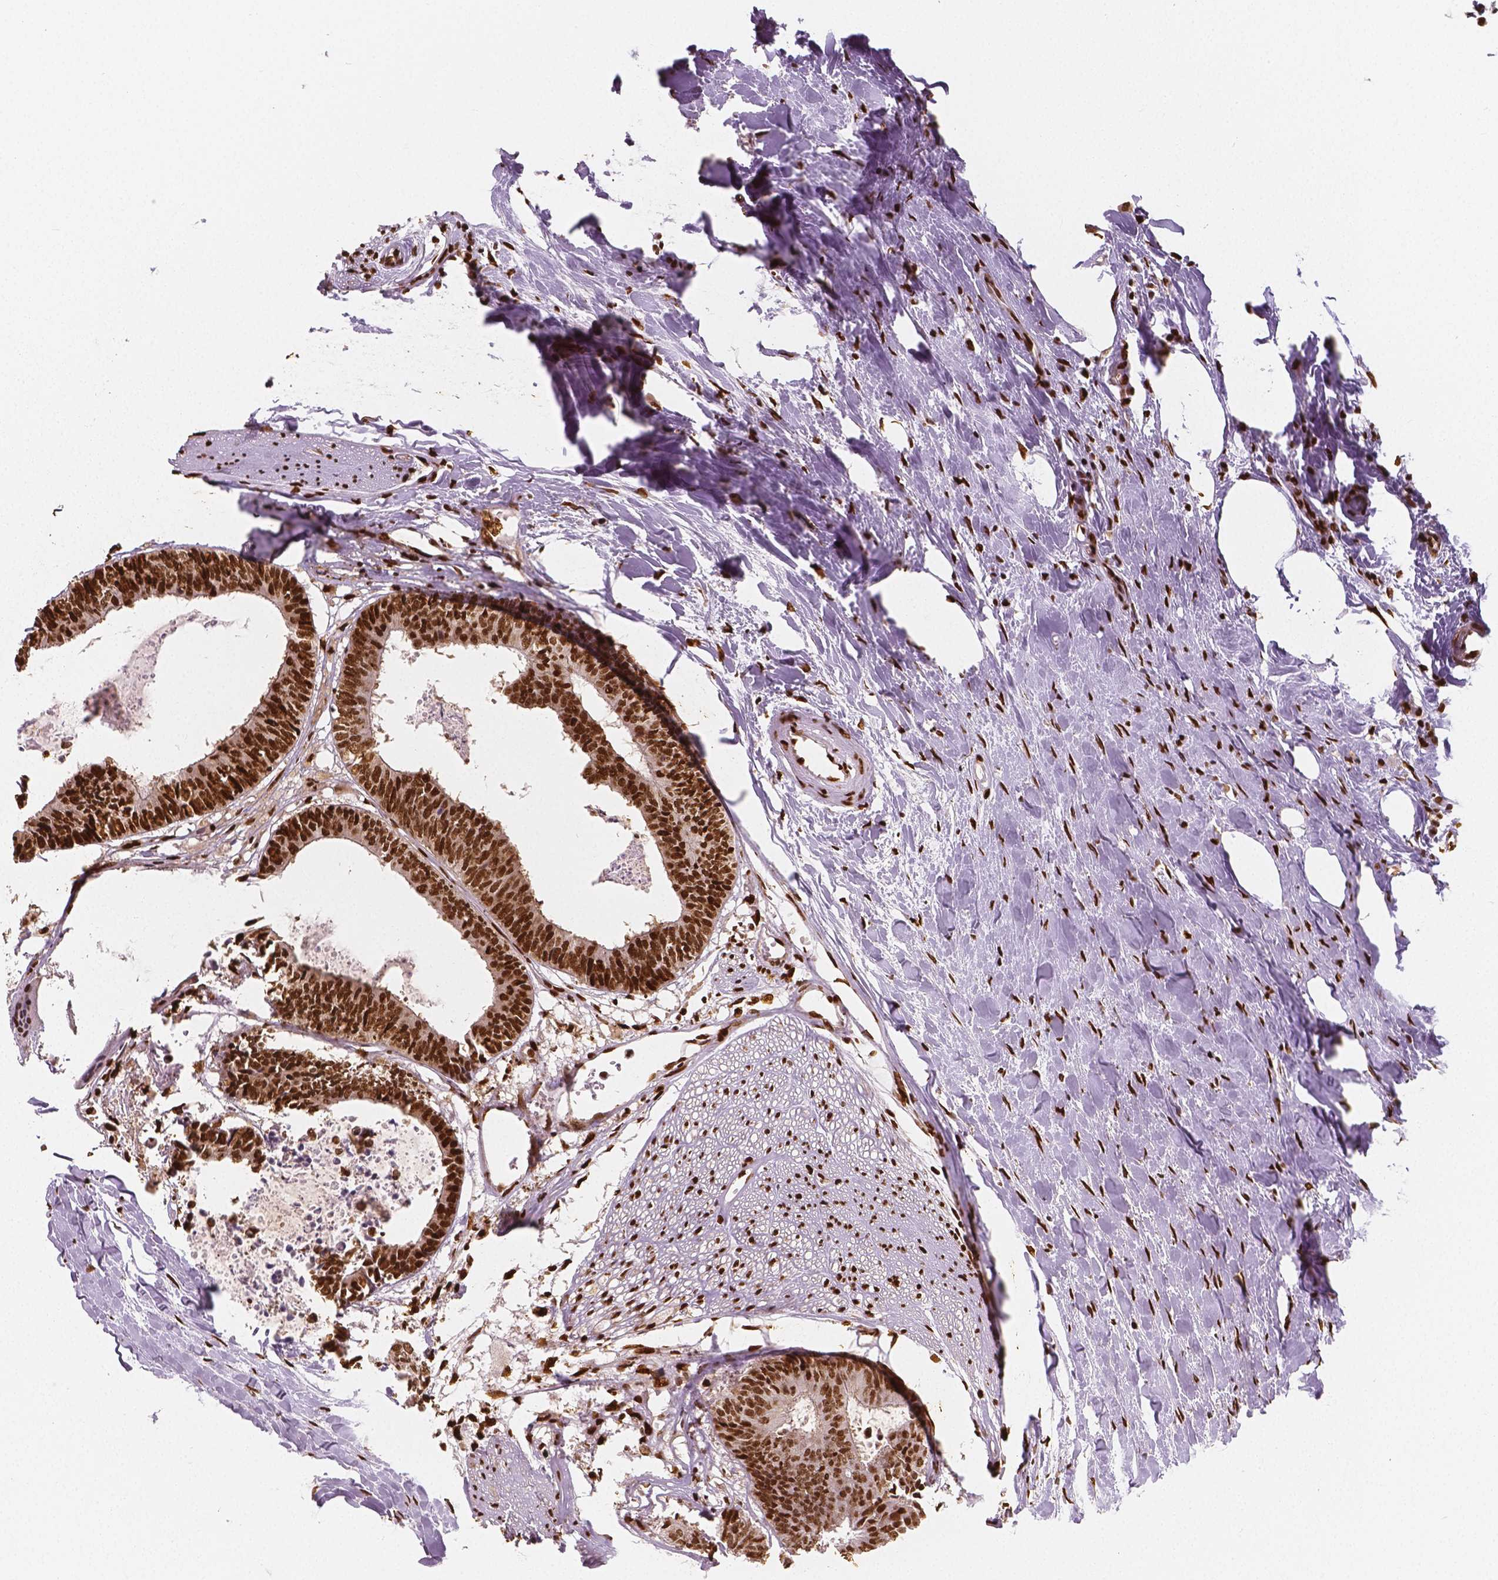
{"staining": {"intensity": "strong", "quantity": ">75%", "location": "nuclear"}, "tissue": "colorectal cancer", "cell_type": "Tumor cells", "image_type": "cancer", "snomed": [{"axis": "morphology", "description": "Adenocarcinoma, NOS"}, {"axis": "topography", "description": "Colon"}, {"axis": "topography", "description": "Rectum"}], "caption": "The photomicrograph displays staining of colorectal adenocarcinoma, revealing strong nuclear protein positivity (brown color) within tumor cells.", "gene": "NUCKS1", "patient": {"sex": "male", "age": 57}}